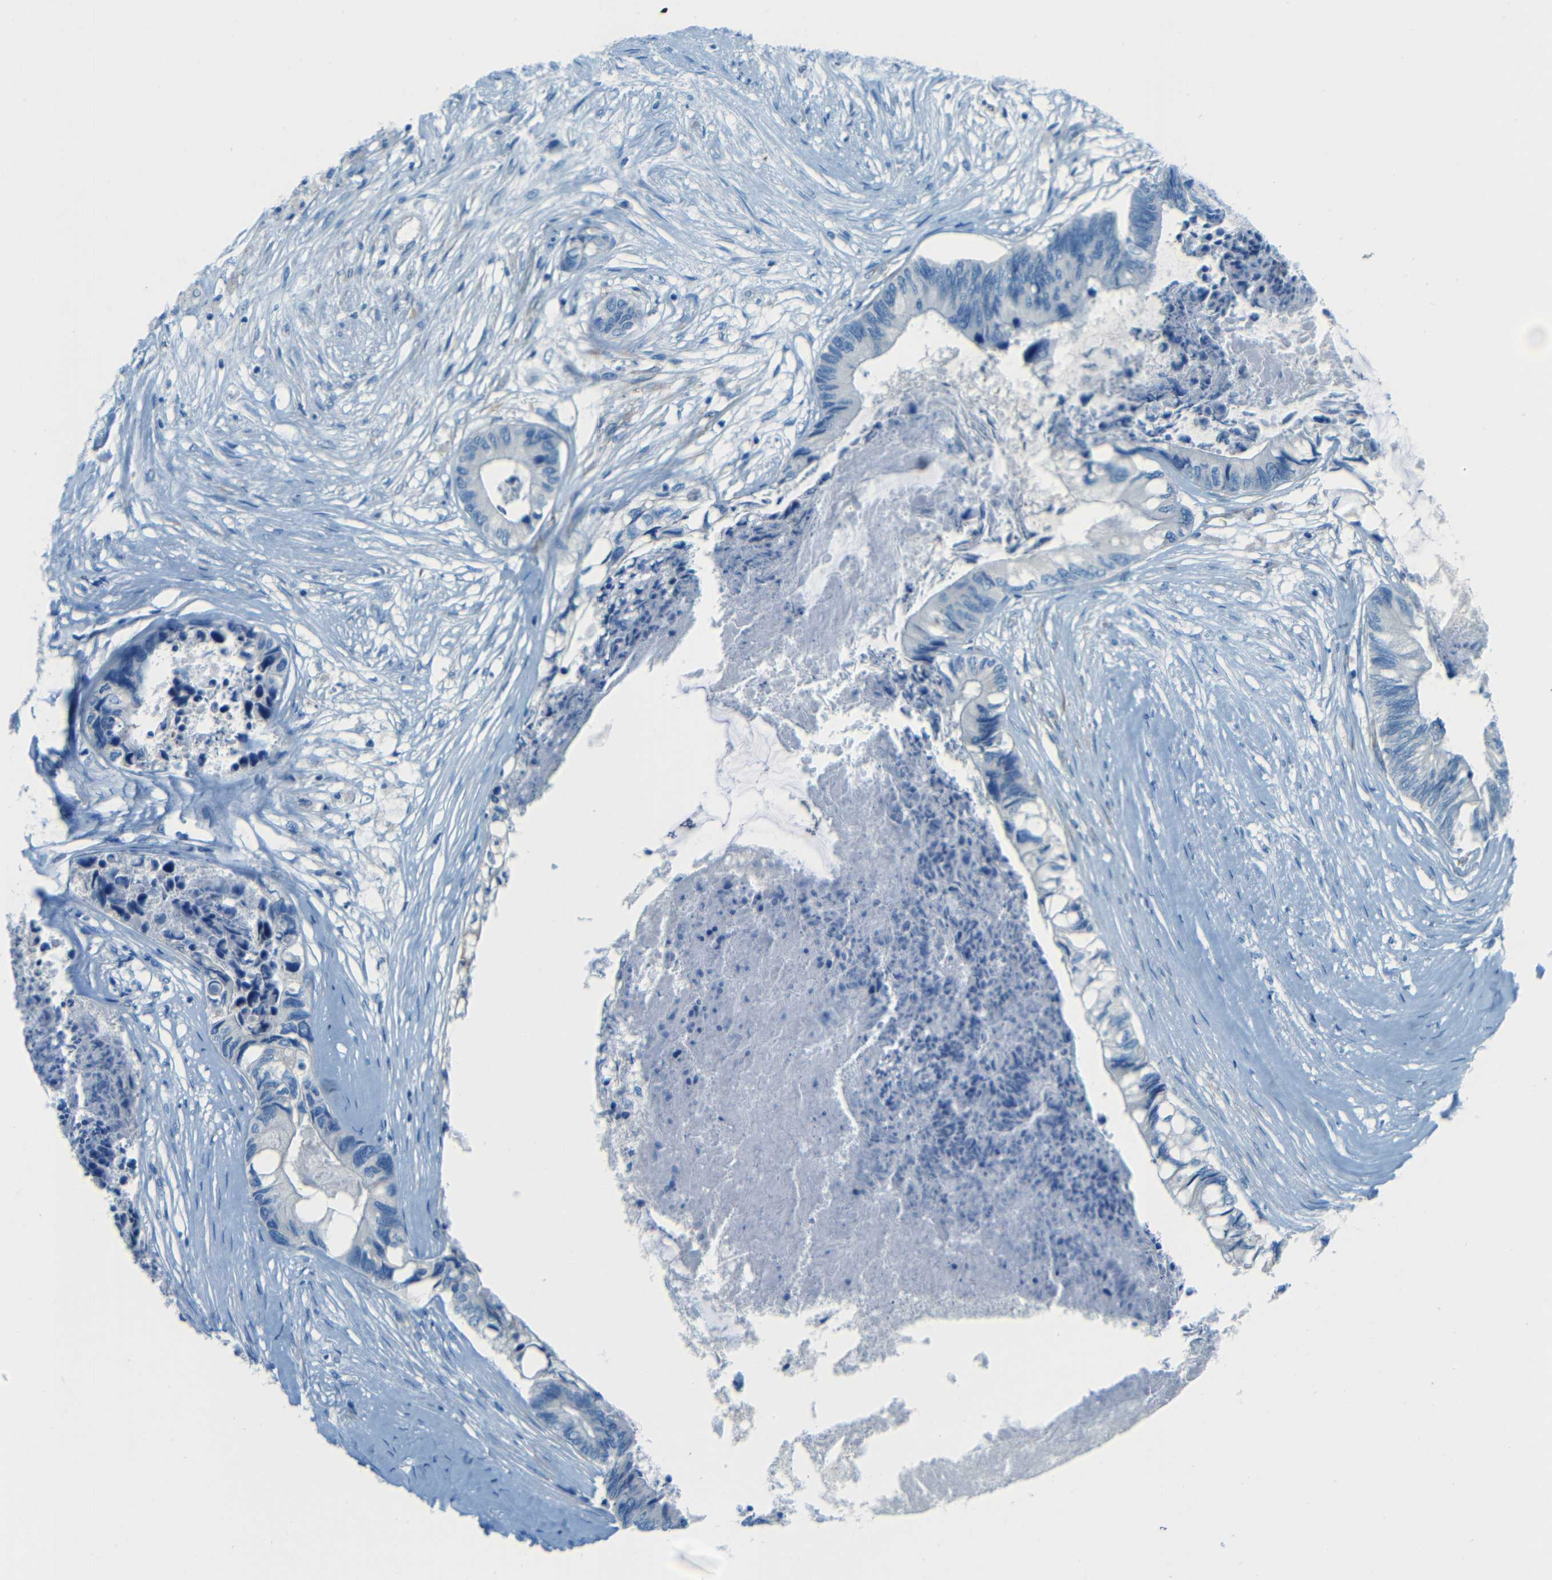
{"staining": {"intensity": "negative", "quantity": "none", "location": "none"}, "tissue": "colorectal cancer", "cell_type": "Tumor cells", "image_type": "cancer", "snomed": [{"axis": "morphology", "description": "Adenocarcinoma, NOS"}, {"axis": "topography", "description": "Rectum"}], "caption": "The image reveals no significant expression in tumor cells of colorectal adenocarcinoma. (DAB (3,3'-diaminobenzidine) IHC, high magnification).", "gene": "MAP2", "patient": {"sex": "male", "age": 63}}